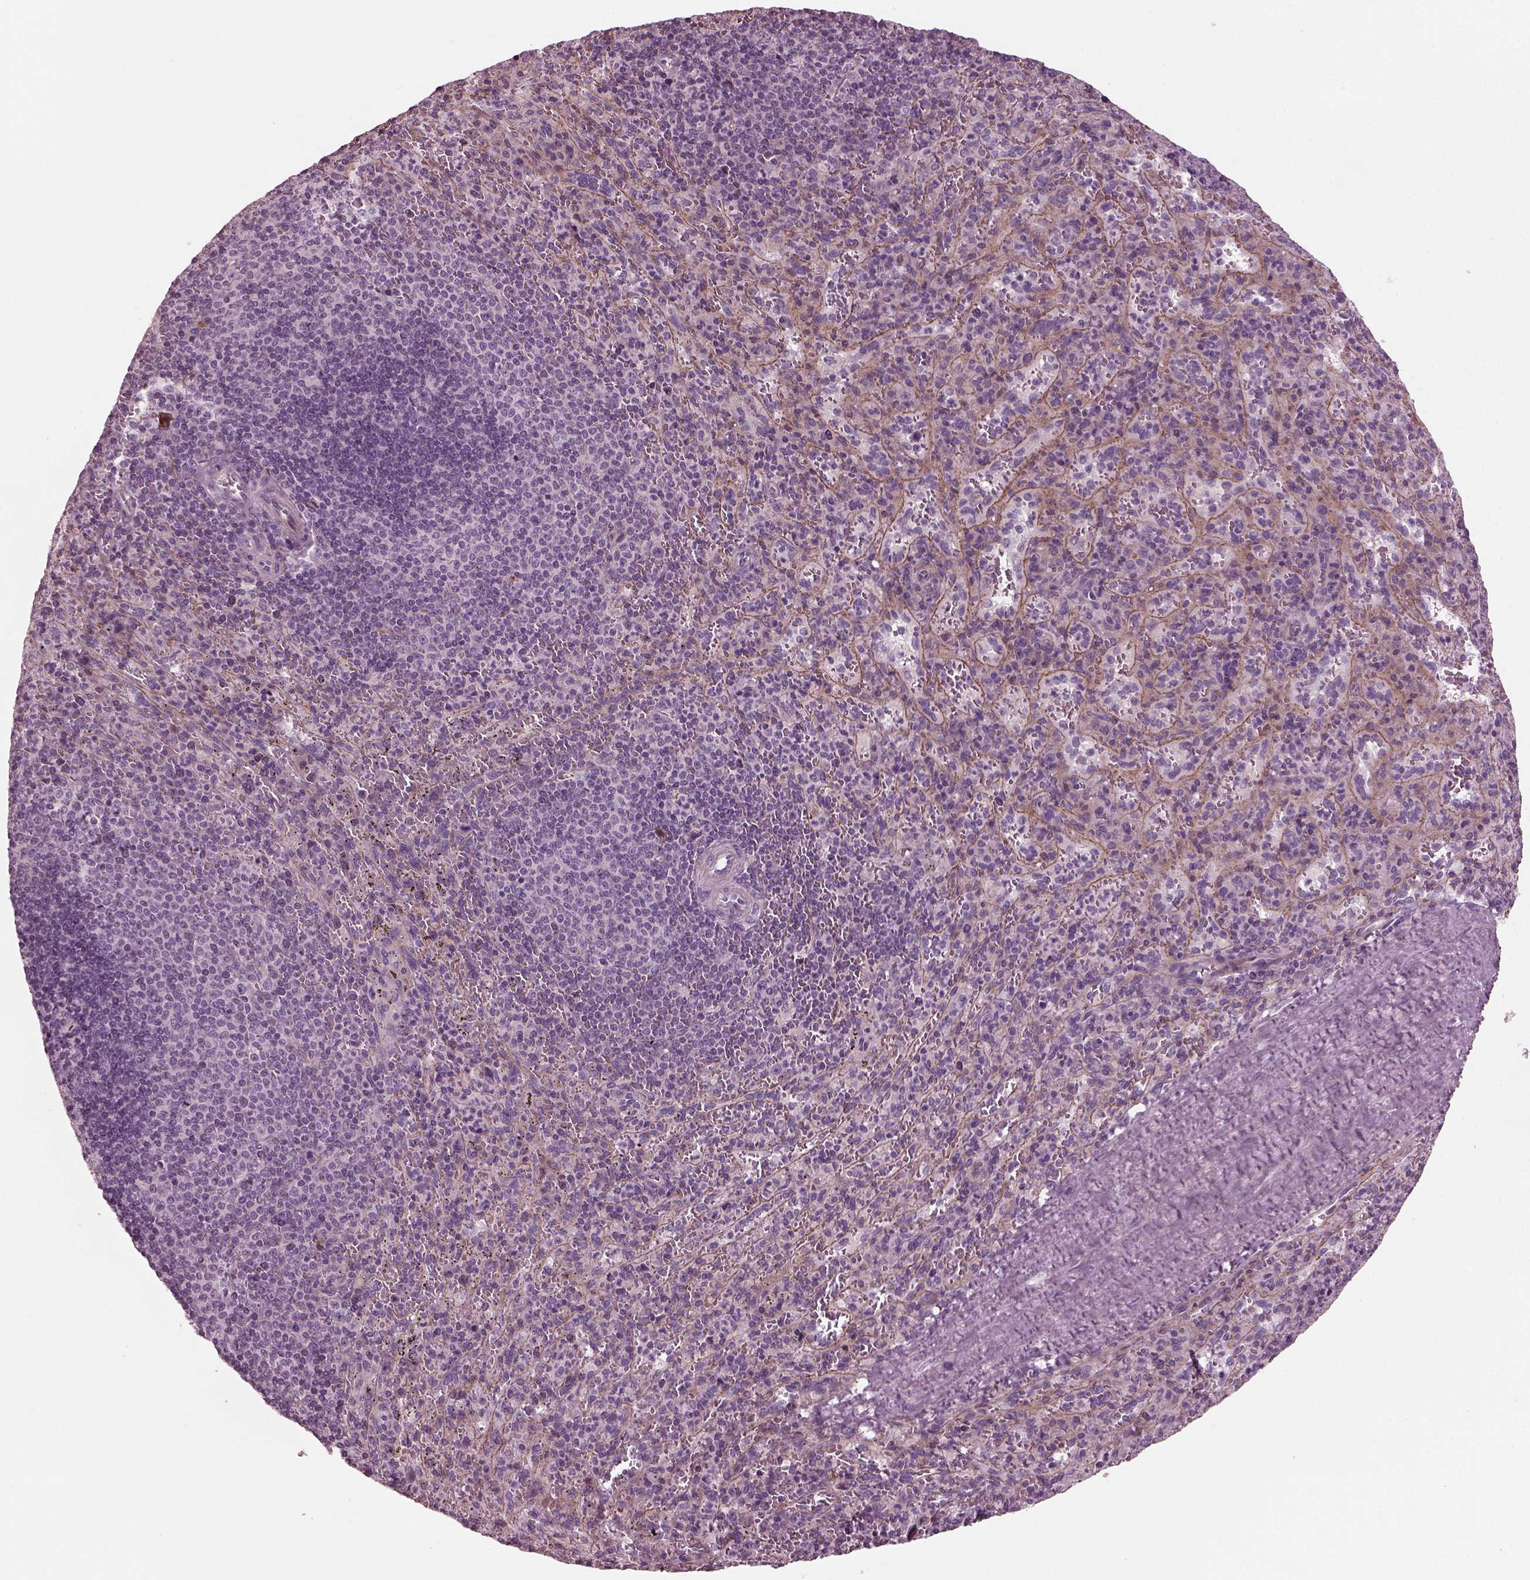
{"staining": {"intensity": "negative", "quantity": "none", "location": "none"}, "tissue": "spleen", "cell_type": "Cells in red pulp", "image_type": "normal", "snomed": [{"axis": "morphology", "description": "Normal tissue, NOS"}, {"axis": "topography", "description": "Spleen"}], "caption": "A photomicrograph of human spleen is negative for staining in cells in red pulp. (IHC, brightfield microscopy, high magnification).", "gene": "GDF11", "patient": {"sex": "male", "age": 57}}